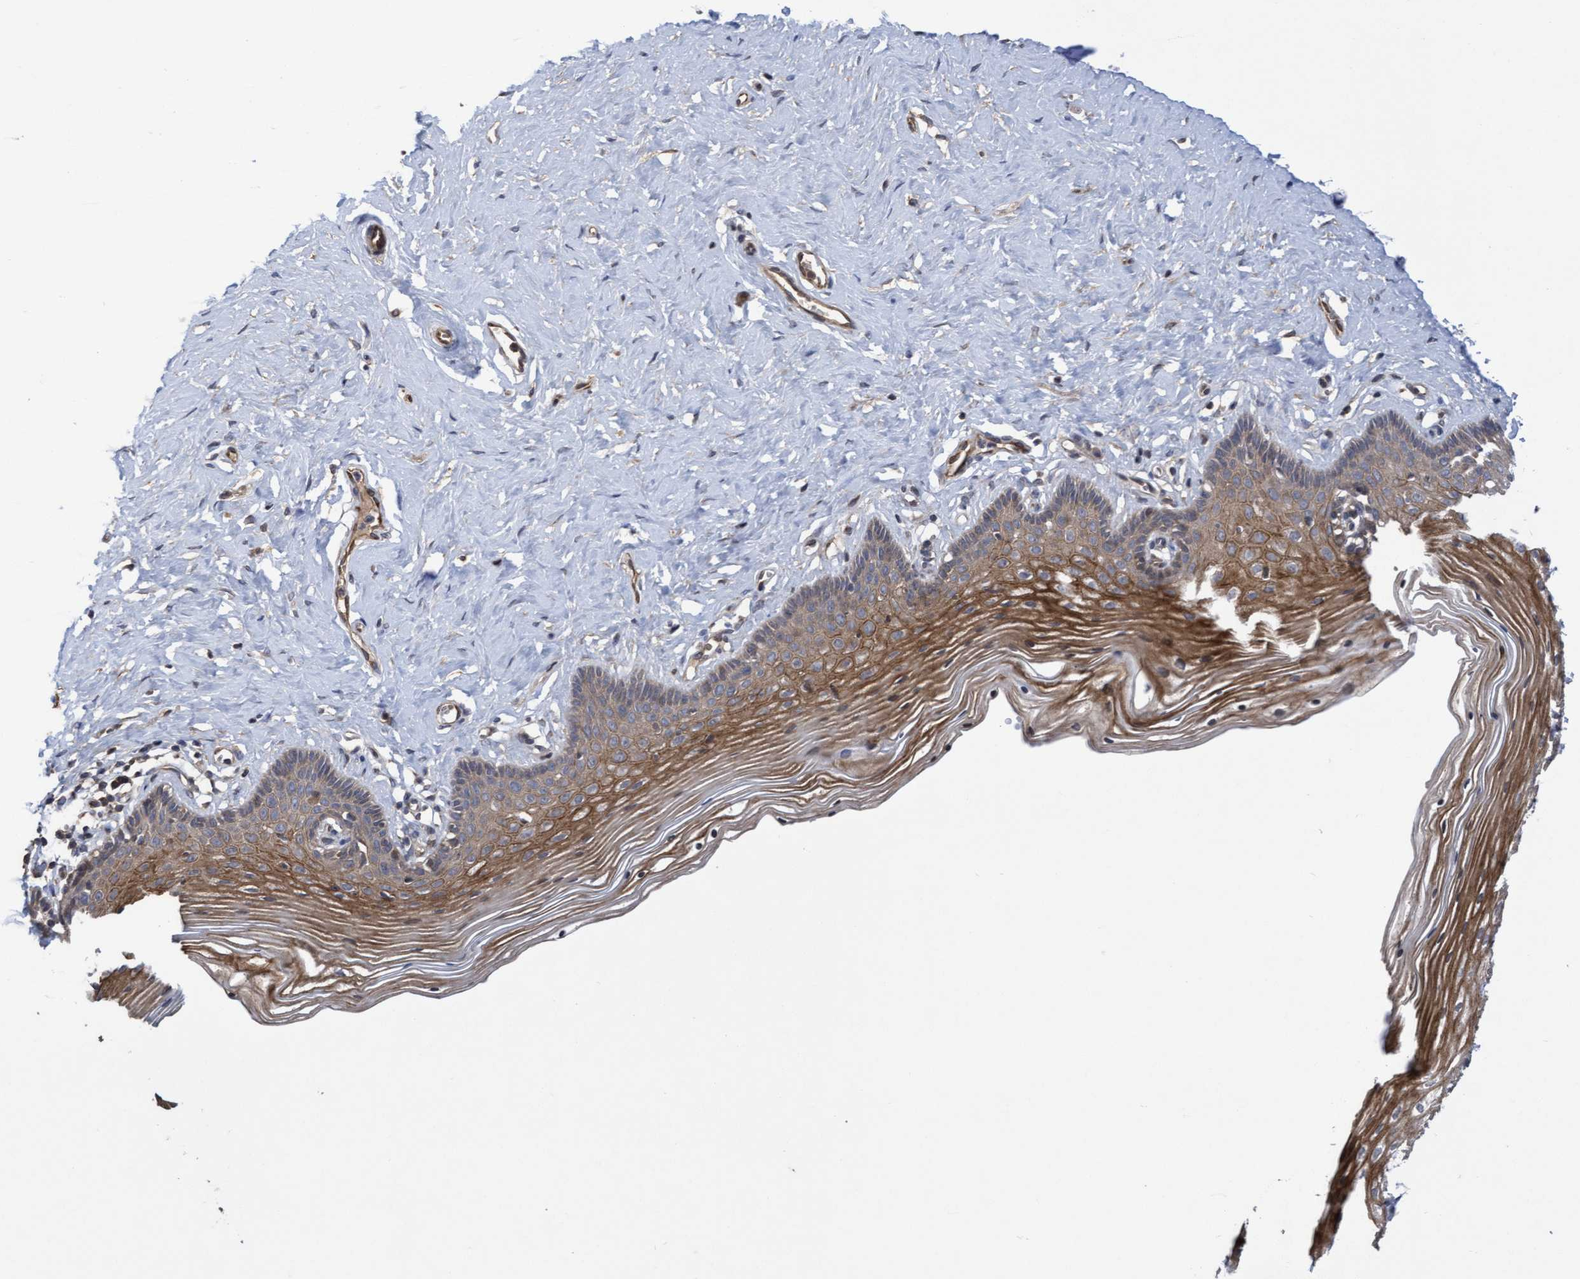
{"staining": {"intensity": "moderate", "quantity": ">75%", "location": "cytoplasmic/membranous"}, "tissue": "vagina", "cell_type": "Squamous epithelial cells", "image_type": "normal", "snomed": [{"axis": "morphology", "description": "Normal tissue, NOS"}, {"axis": "topography", "description": "Vagina"}], "caption": "Human vagina stained with a protein marker exhibits moderate staining in squamous epithelial cells.", "gene": "COBL", "patient": {"sex": "female", "age": 32}}